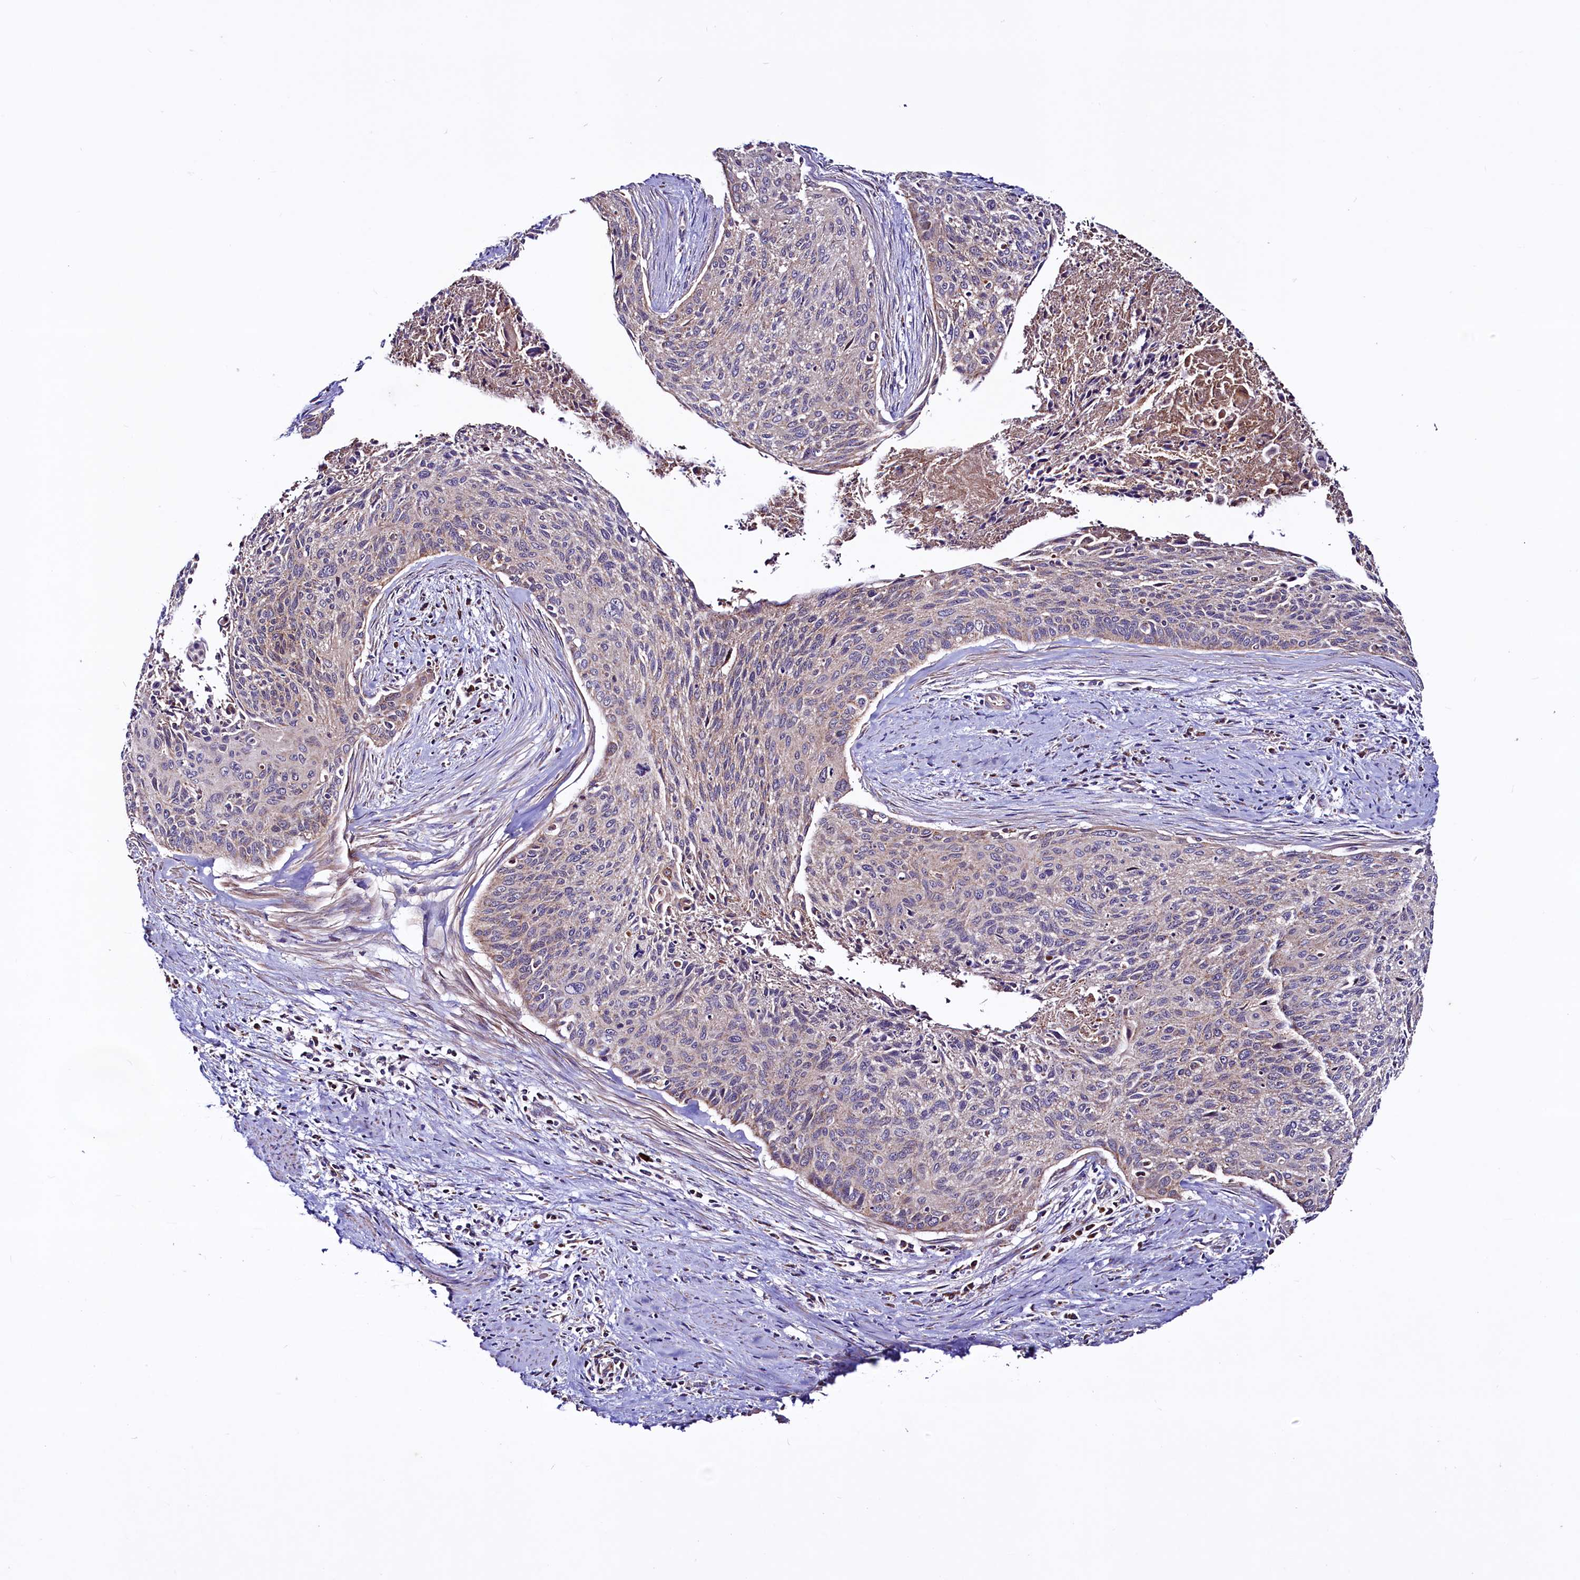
{"staining": {"intensity": "negative", "quantity": "none", "location": "none"}, "tissue": "cervical cancer", "cell_type": "Tumor cells", "image_type": "cancer", "snomed": [{"axis": "morphology", "description": "Squamous cell carcinoma, NOS"}, {"axis": "topography", "description": "Cervix"}], "caption": "This is an immunohistochemistry (IHC) histopathology image of squamous cell carcinoma (cervical). There is no expression in tumor cells.", "gene": "STARD5", "patient": {"sex": "female", "age": 55}}